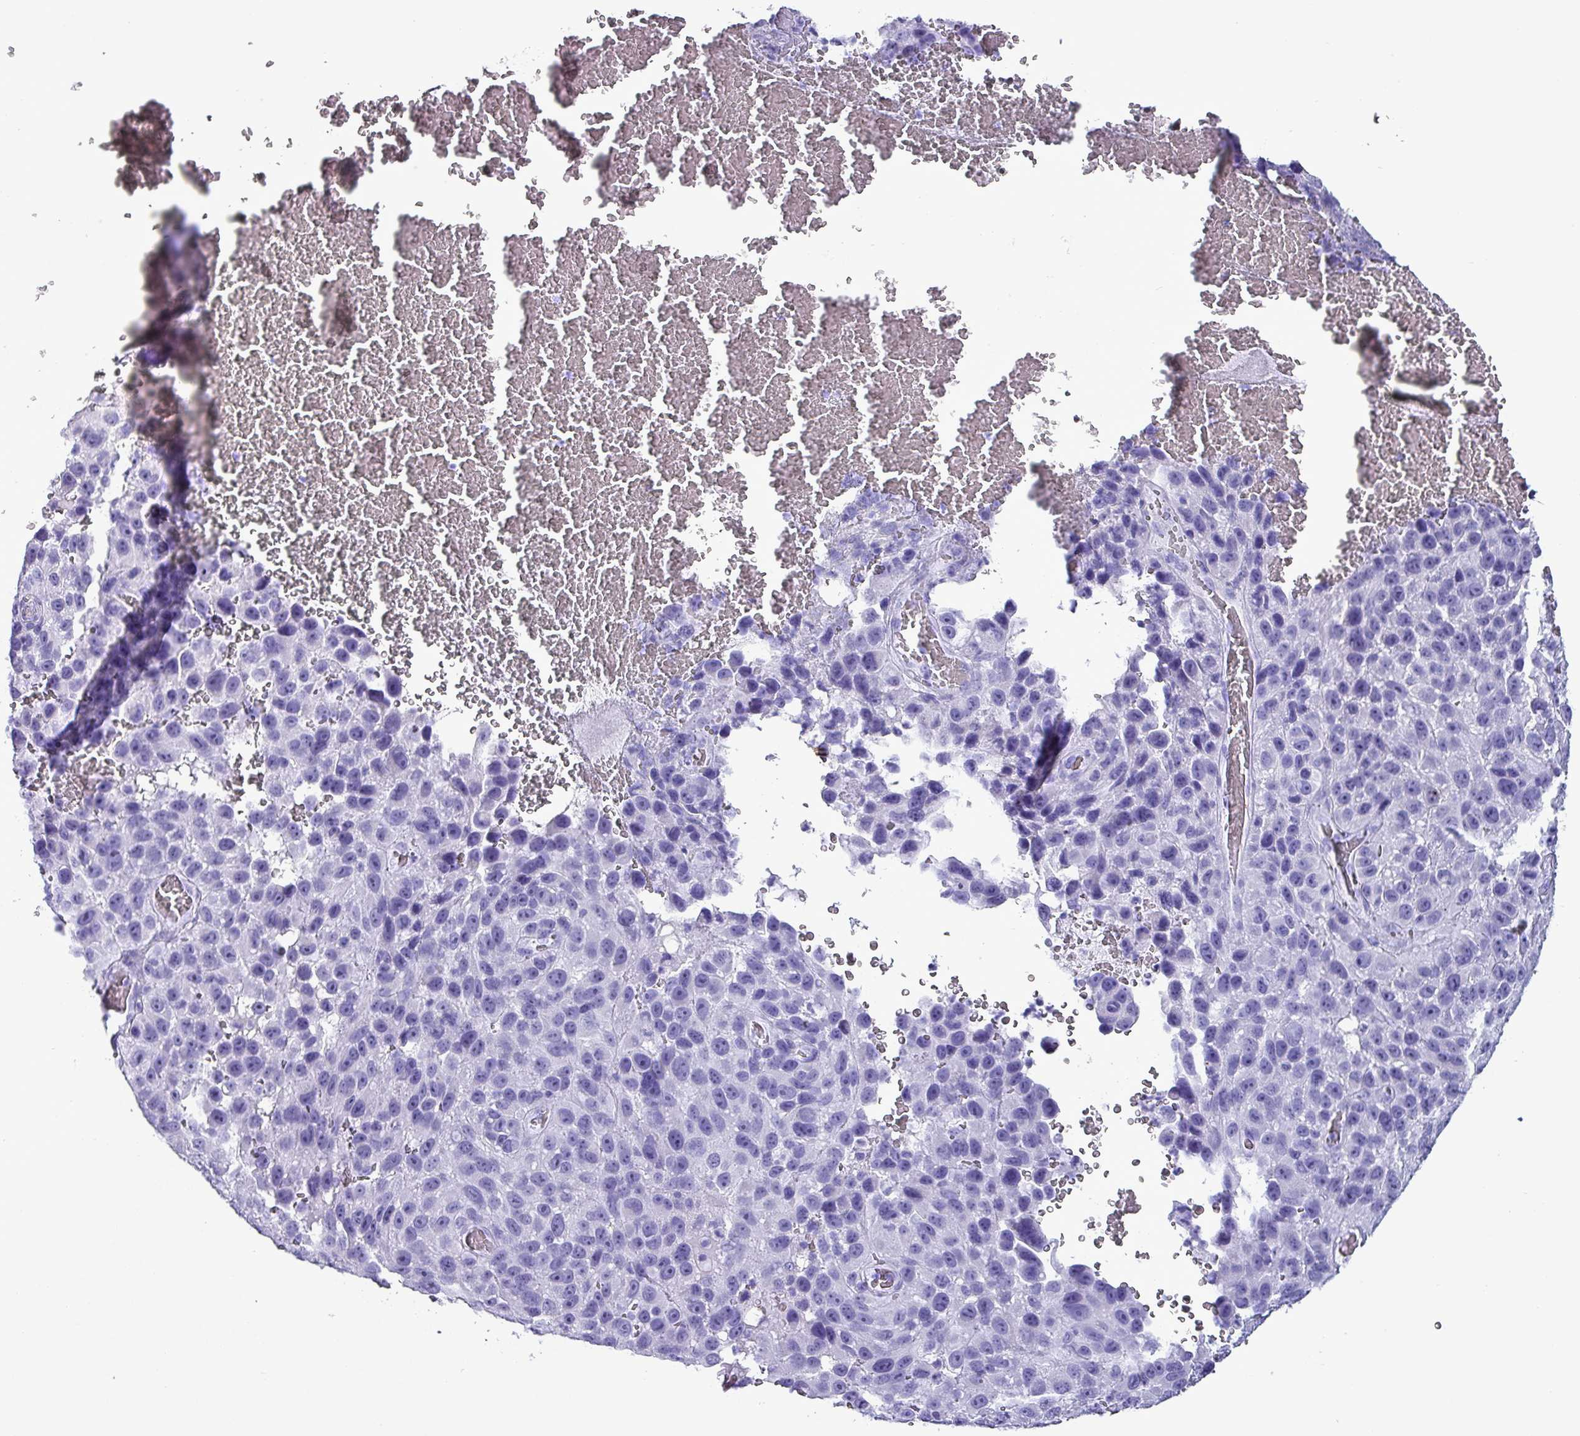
{"staining": {"intensity": "negative", "quantity": "none", "location": "none"}, "tissue": "melanoma", "cell_type": "Tumor cells", "image_type": "cancer", "snomed": [{"axis": "morphology", "description": "Malignant melanoma, NOS"}, {"axis": "topography", "description": "Skin"}], "caption": "IHC of human malignant melanoma reveals no positivity in tumor cells.", "gene": "KRT6C", "patient": {"sex": "female", "age": 96}}